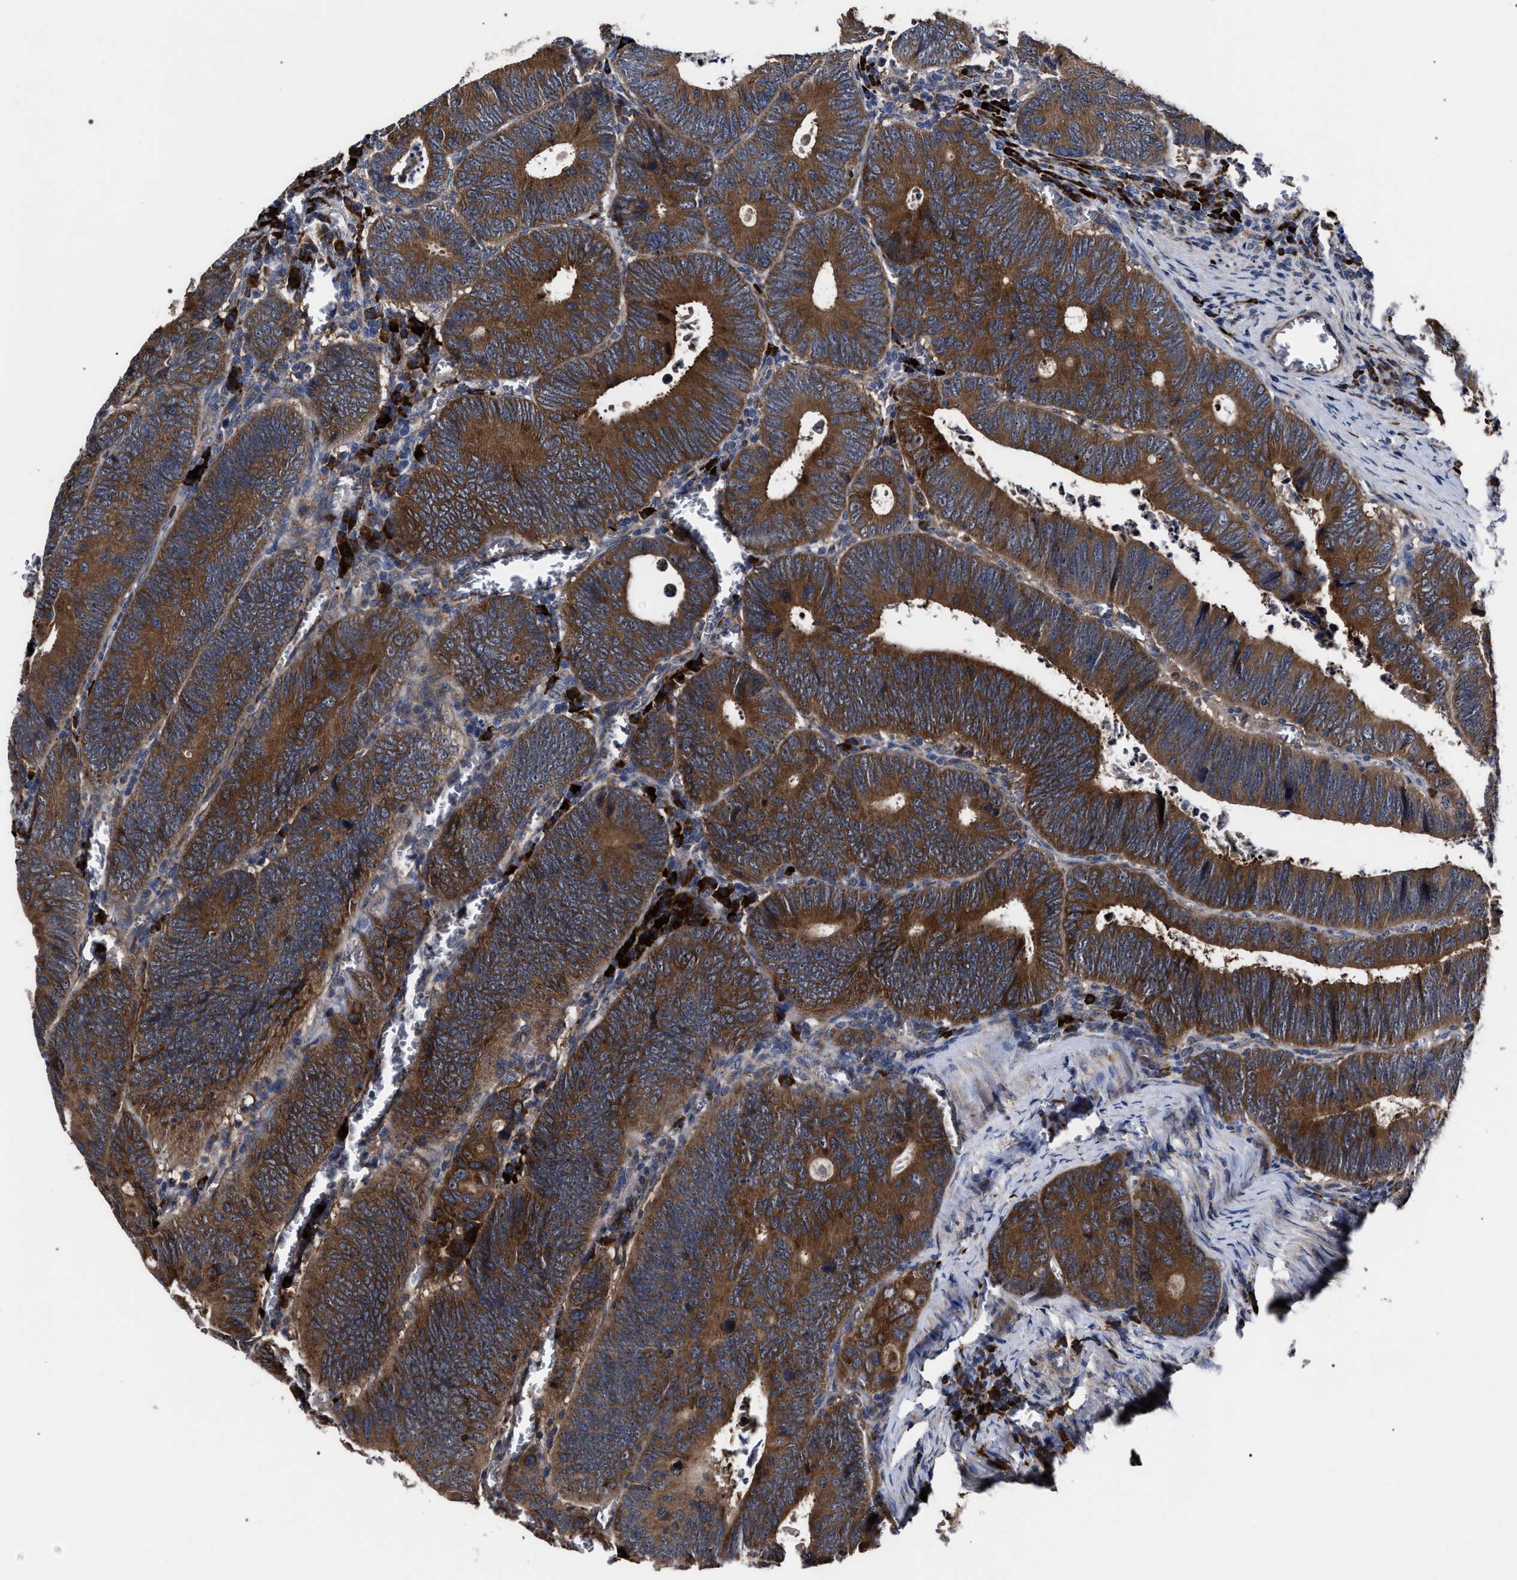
{"staining": {"intensity": "strong", "quantity": ">75%", "location": "cytoplasmic/membranous"}, "tissue": "colorectal cancer", "cell_type": "Tumor cells", "image_type": "cancer", "snomed": [{"axis": "morphology", "description": "Inflammation, NOS"}, {"axis": "morphology", "description": "Adenocarcinoma, NOS"}, {"axis": "topography", "description": "Colon"}], "caption": "Brown immunohistochemical staining in colorectal cancer exhibits strong cytoplasmic/membranous staining in approximately >75% of tumor cells.", "gene": "MACC1", "patient": {"sex": "male", "age": 72}}